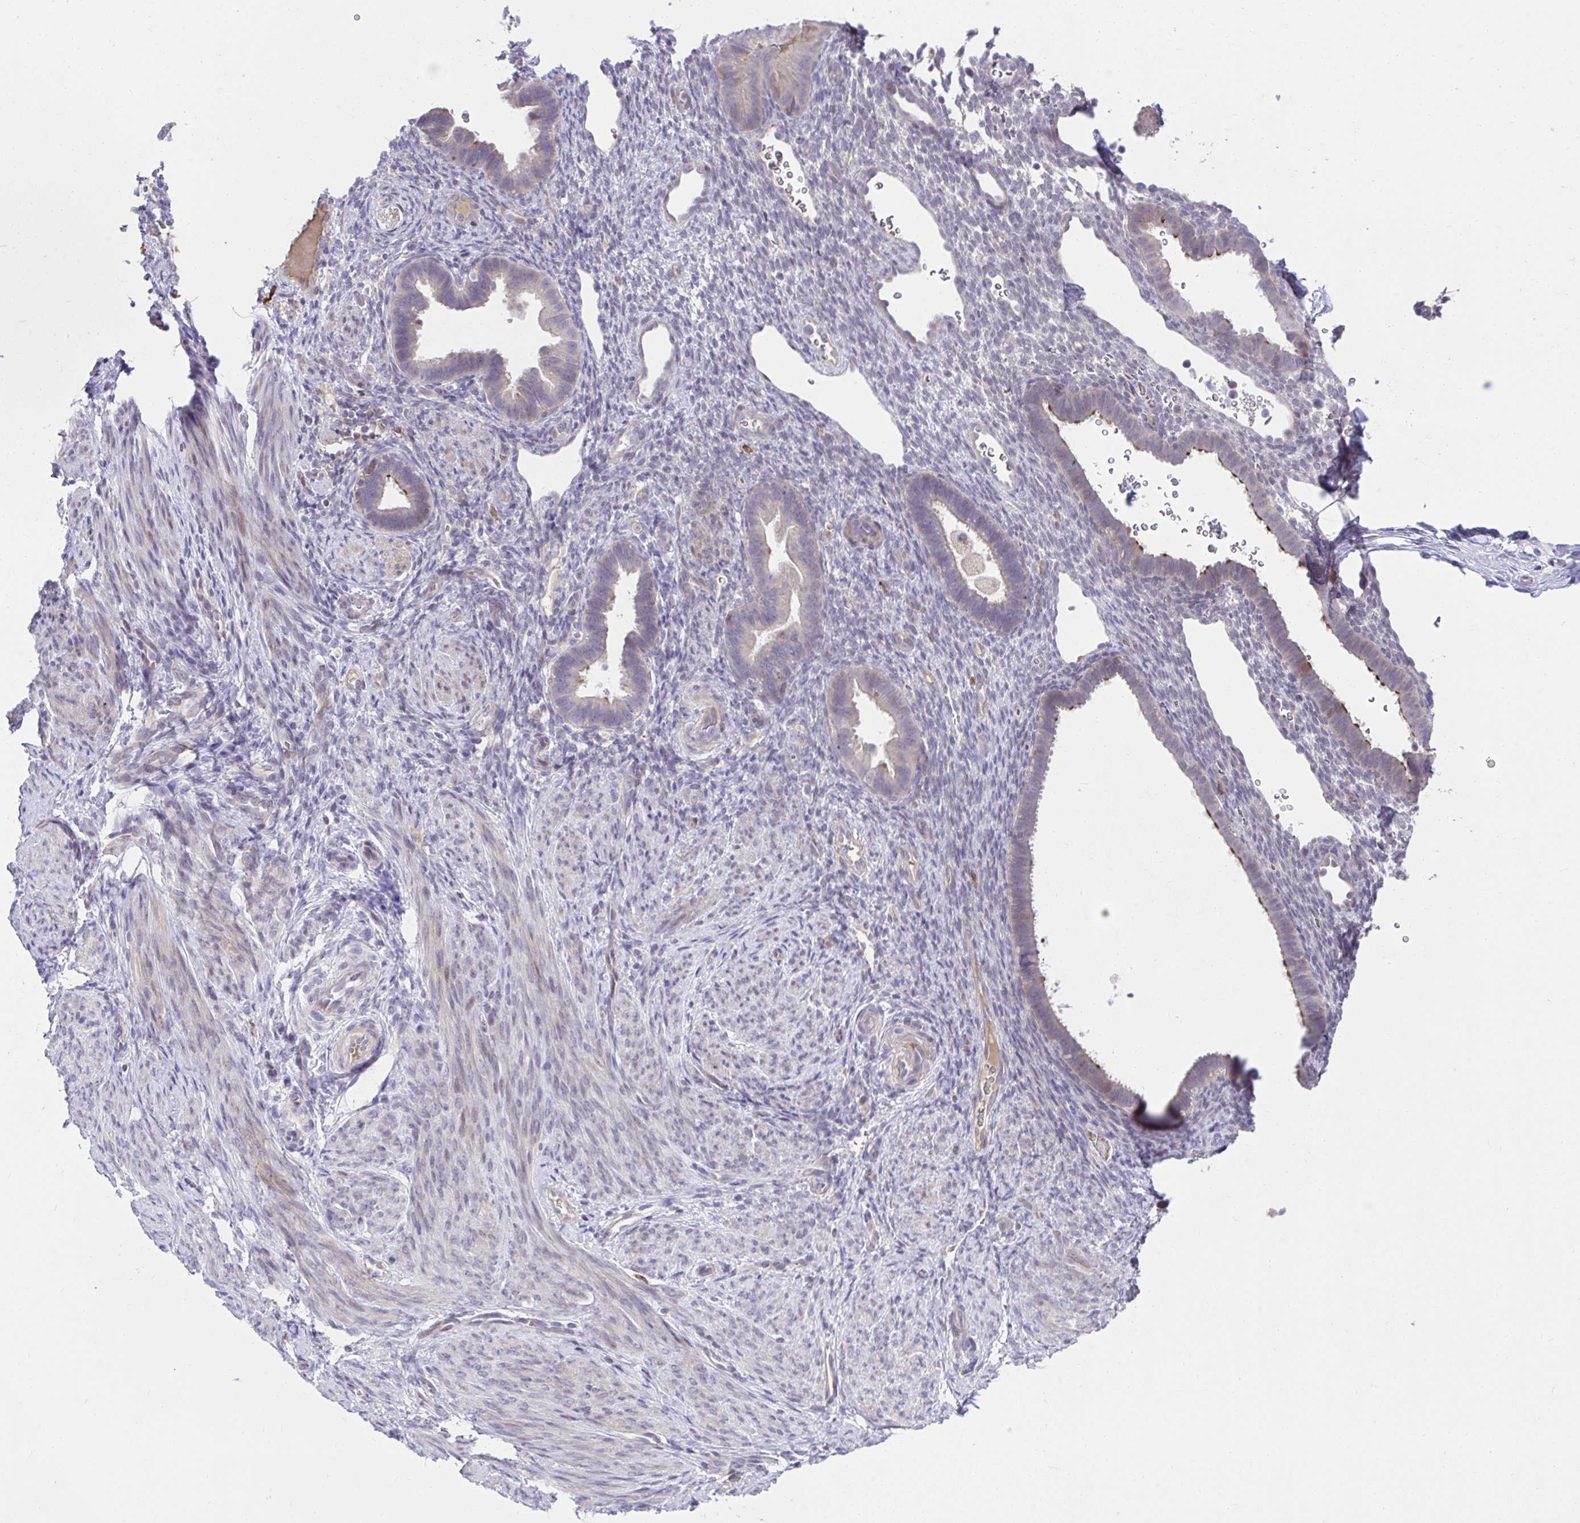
{"staining": {"intensity": "negative", "quantity": "none", "location": "none"}, "tissue": "endometrium", "cell_type": "Cells in endometrial stroma", "image_type": "normal", "snomed": [{"axis": "morphology", "description": "Normal tissue, NOS"}, {"axis": "topography", "description": "Endometrium"}], "caption": "DAB (3,3'-diaminobenzidine) immunohistochemical staining of normal endometrium displays no significant expression in cells in endometrial stroma.", "gene": "SLAMF7", "patient": {"sex": "female", "age": 34}}